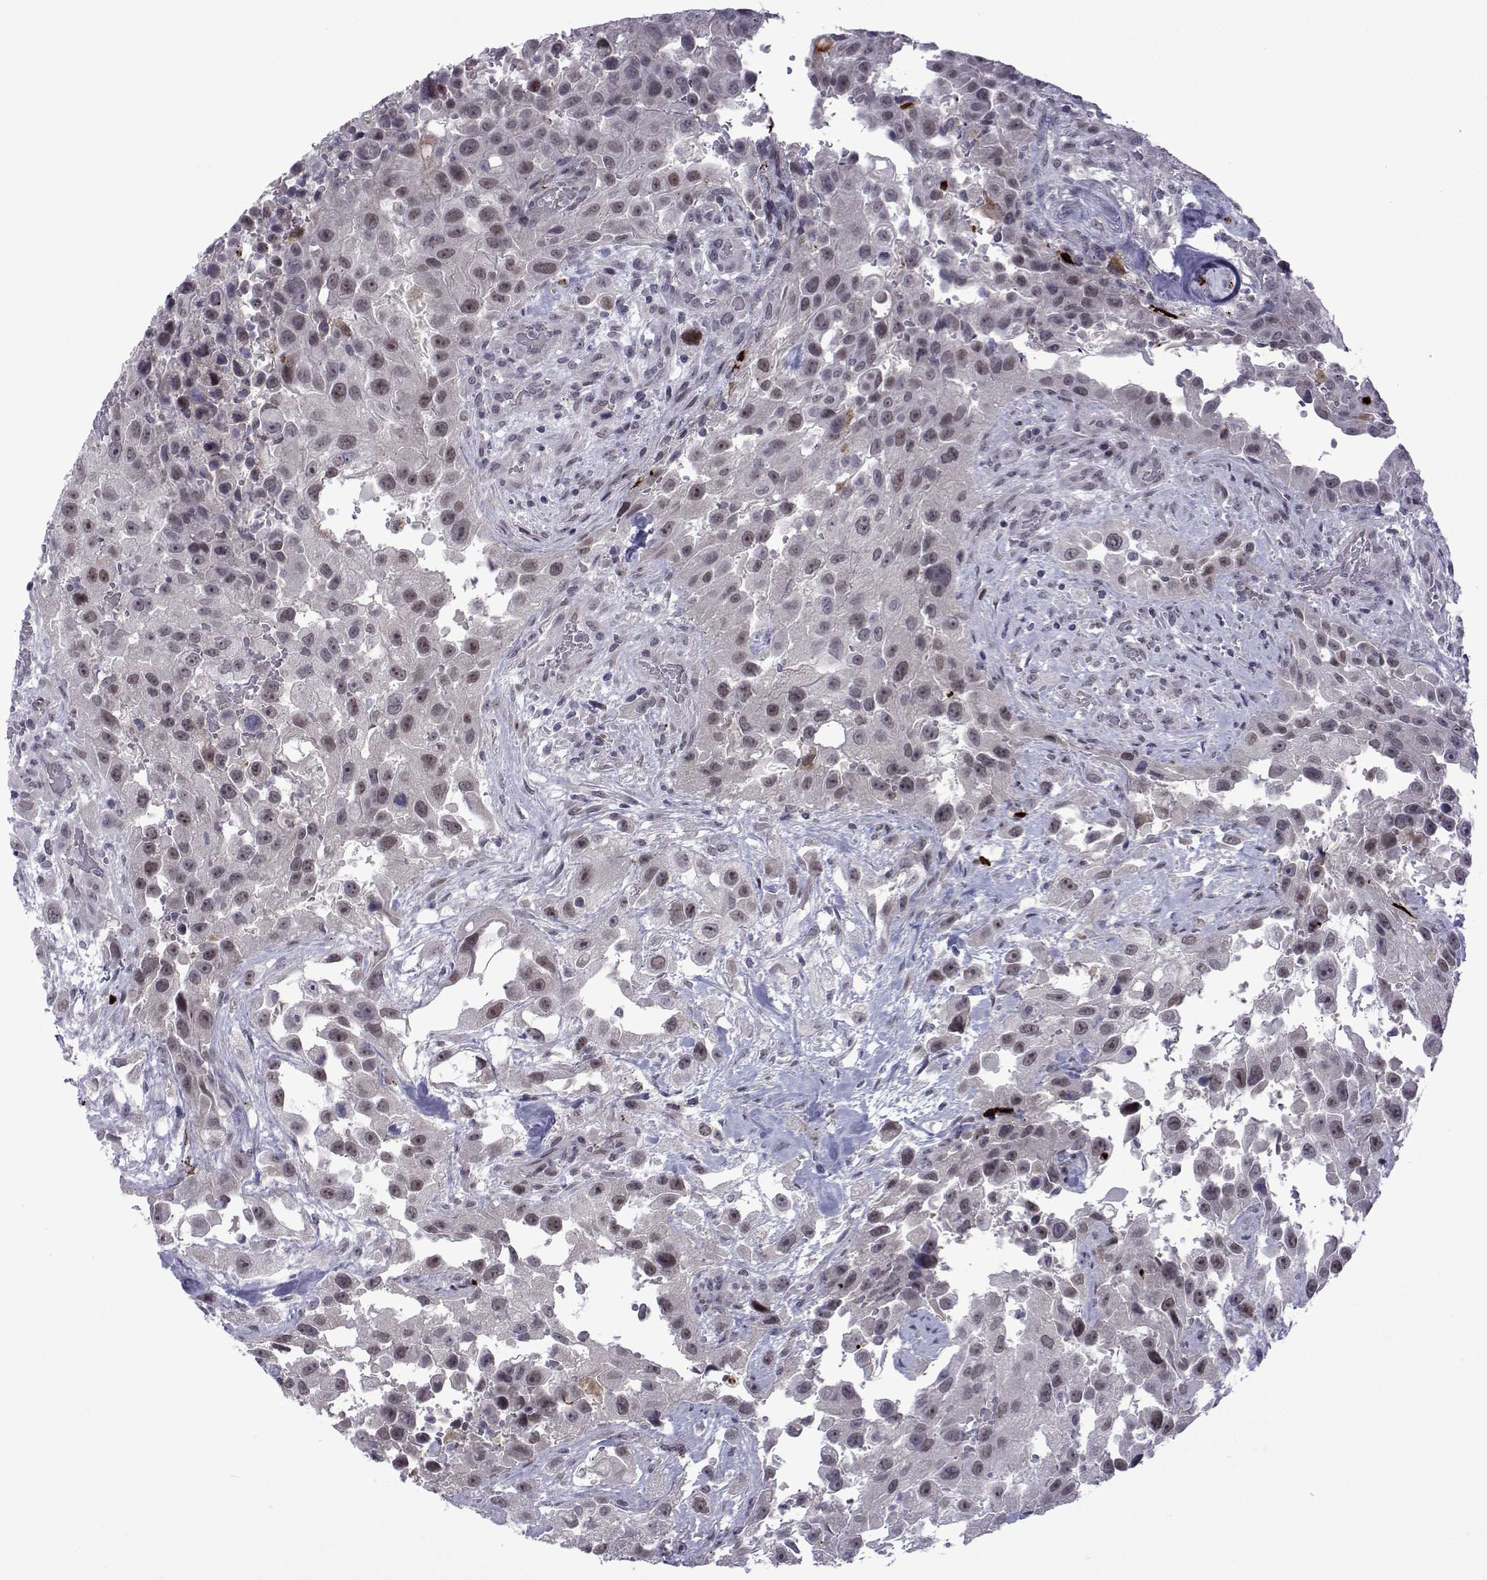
{"staining": {"intensity": "weak", "quantity": "25%-75%", "location": "nuclear"}, "tissue": "urothelial cancer", "cell_type": "Tumor cells", "image_type": "cancer", "snomed": [{"axis": "morphology", "description": "Urothelial carcinoma, High grade"}, {"axis": "topography", "description": "Urinary bladder"}], "caption": "High-grade urothelial carcinoma stained with a brown dye reveals weak nuclear positive positivity in approximately 25%-75% of tumor cells.", "gene": "EFCAB3", "patient": {"sex": "male", "age": 79}}